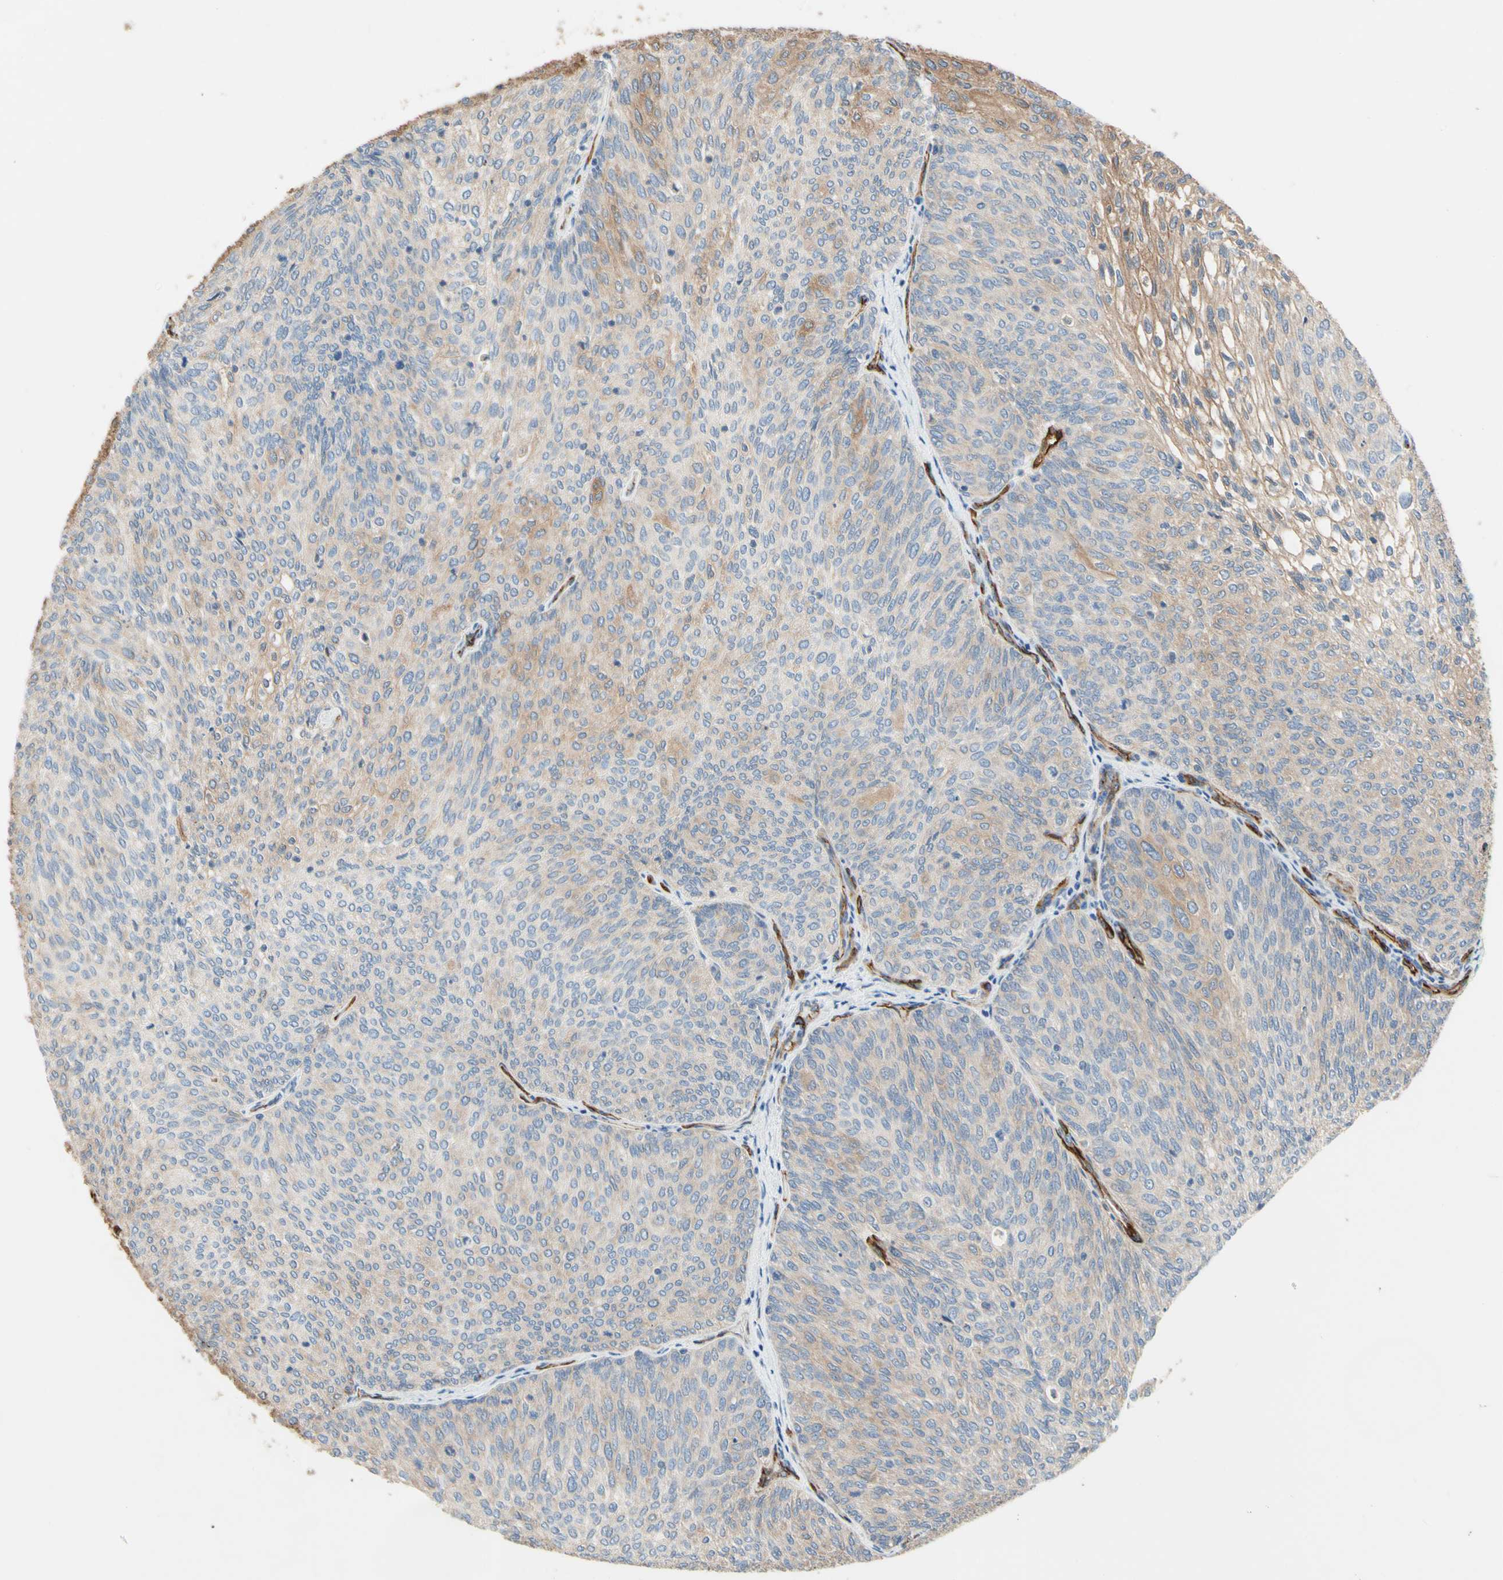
{"staining": {"intensity": "weak", "quantity": "25%-75%", "location": "cytoplasmic/membranous"}, "tissue": "urothelial cancer", "cell_type": "Tumor cells", "image_type": "cancer", "snomed": [{"axis": "morphology", "description": "Urothelial carcinoma, Low grade"}, {"axis": "topography", "description": "Urinary bladder"}], "caption": "An immunohistochemistry (IHC) photomicrograph of neoplastic tissue is shown. Protein staining in brown shows weak cytoplasmic/membranous positivity in urothelial carcinoma (low-grade) within tumor cells.", "gene": "TRAF2", "patient": {"sex": "female", "age": 79}}